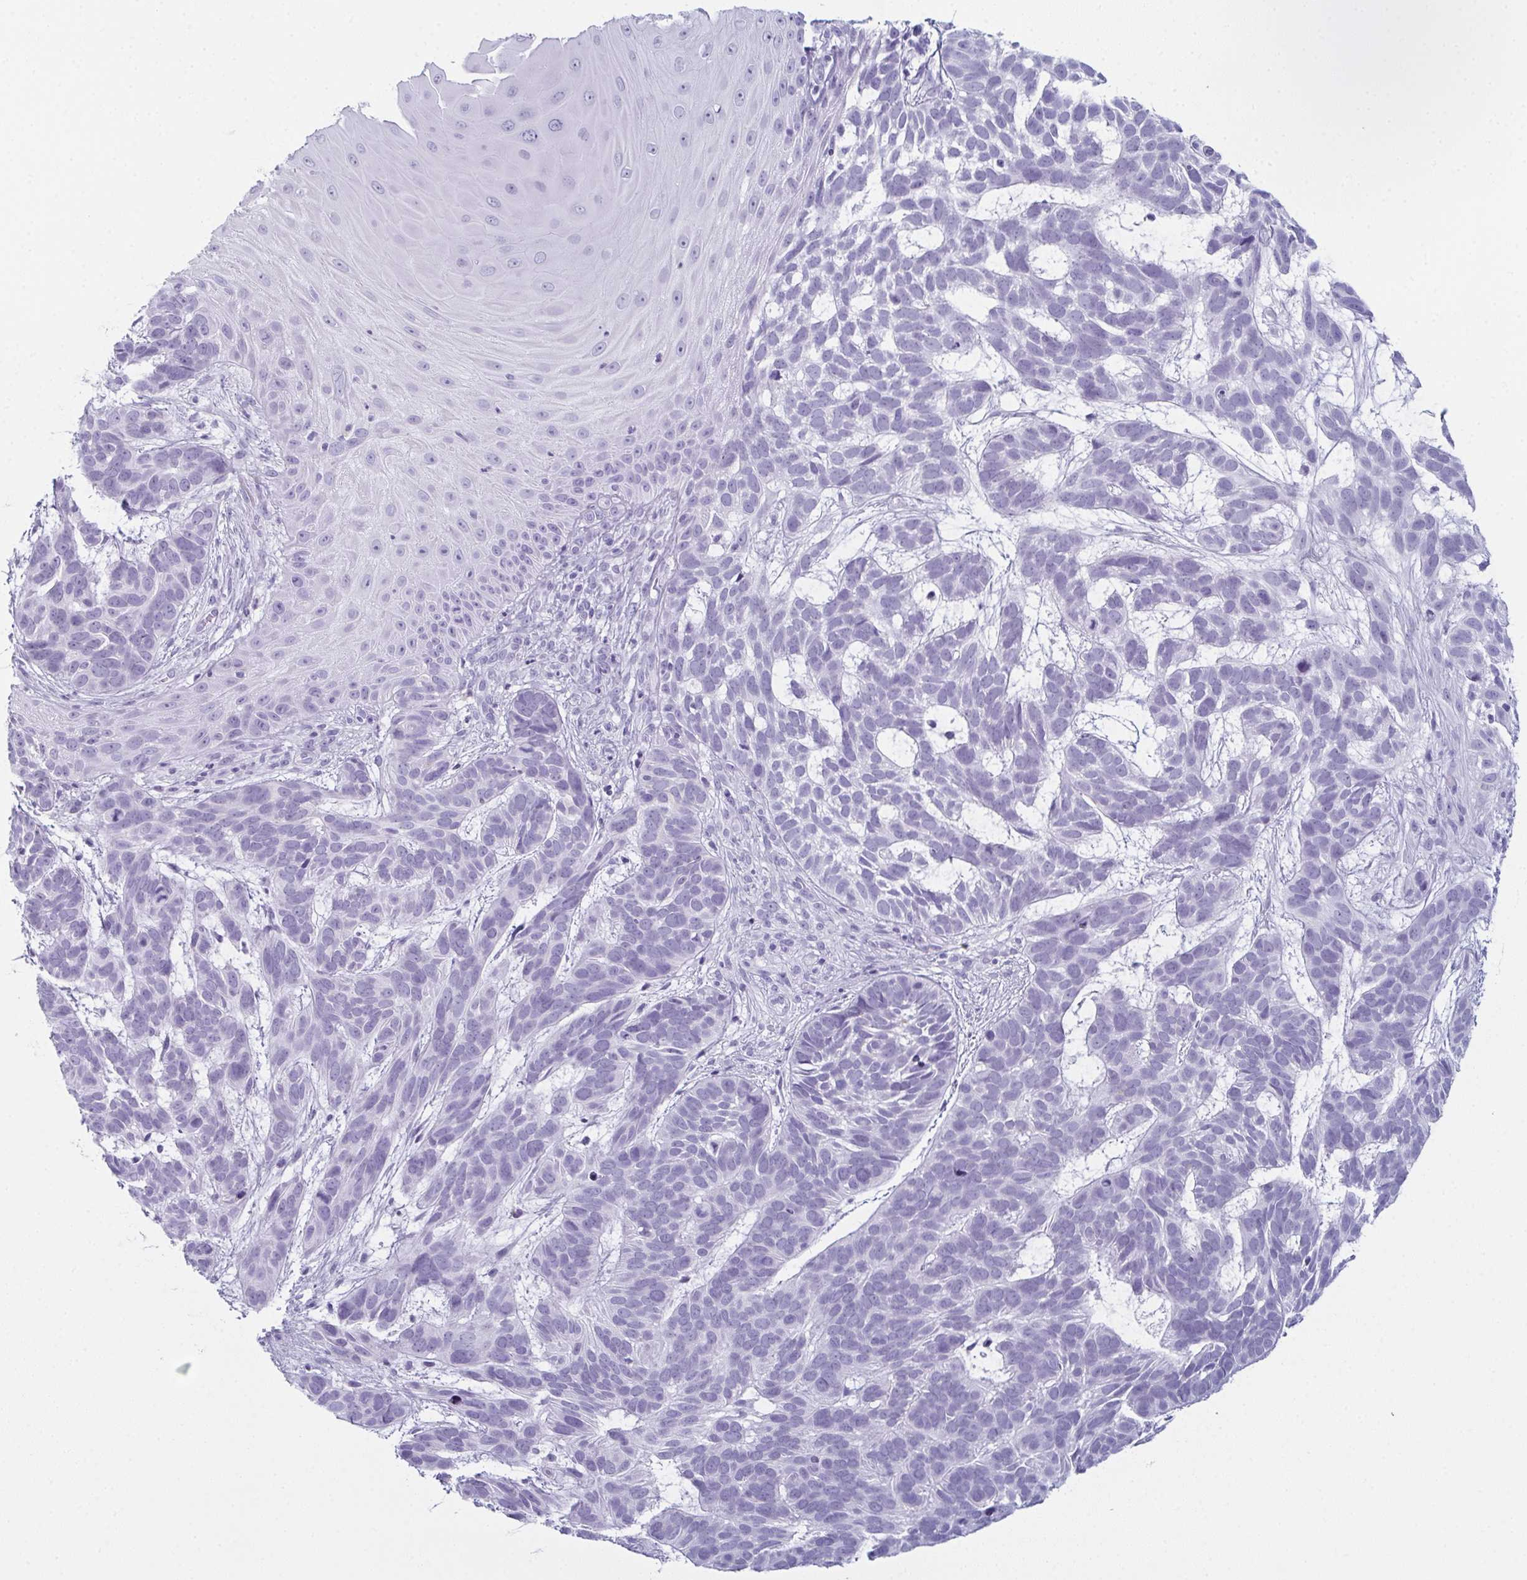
{"staining": {"intensity": "negative", "quantity": "none", "location": "none"}, "tissue": "skin cancer", "cell_type": "Tumor cells", "image_type": "cancer", "snomed": [{"axis": "morphology", "description": "Basal cell carcinoma"}, {"axis": "topography", "description": "Skin"}], "caption": "High power microscopy image of an immunohistochemistry image of skin cancer, revealing no significant positivity in tumor cells.", "gene": "ENKUR", "patient": {"sex": "male", "age": 78}}